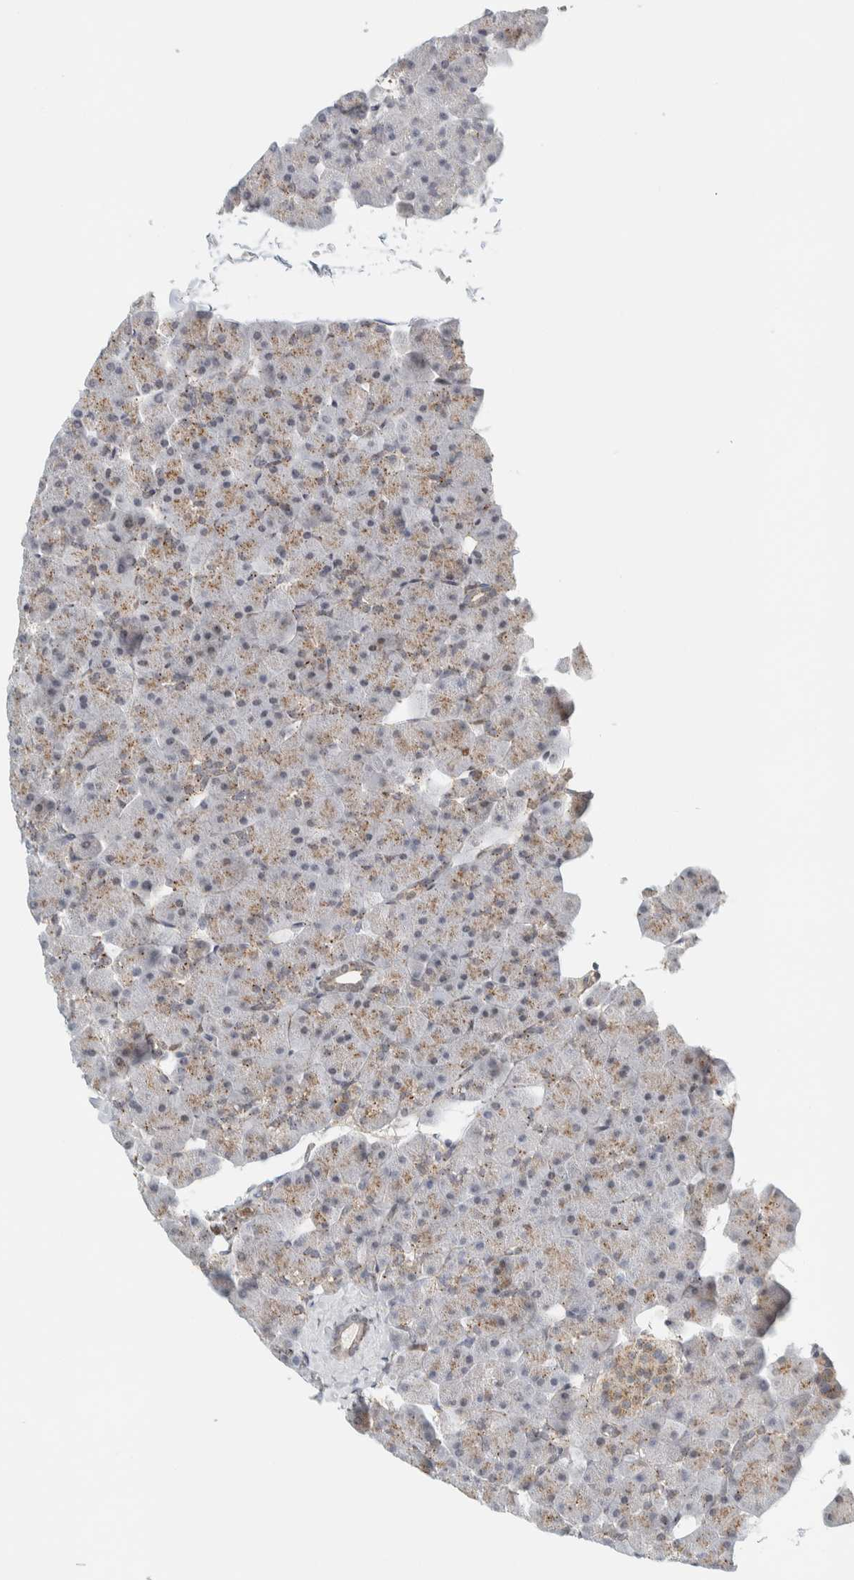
{"staining": {"intensity": "weak", "quantity": "25%-75%", "location": "cytoplasmic/membranous"}, "tissue": "pancreas", "cell_type": "Exocrine glandular cells", "image_type": "normal", "snomed": [{"axis": "morphology", "description": "Normal tissue, NOS"}, {"axis": "topography", "description": "Pancreas"}], "caption": "IHC photomicrograph of unremarkable pancreas stained for a protein (brown), which demonstrates low levels of weak cytoplasmic/membranous expression in about 25%-75% of exocrine glandular cells.", "gene": "TFE3", "patient": {"sex": "male", "age": 35}}